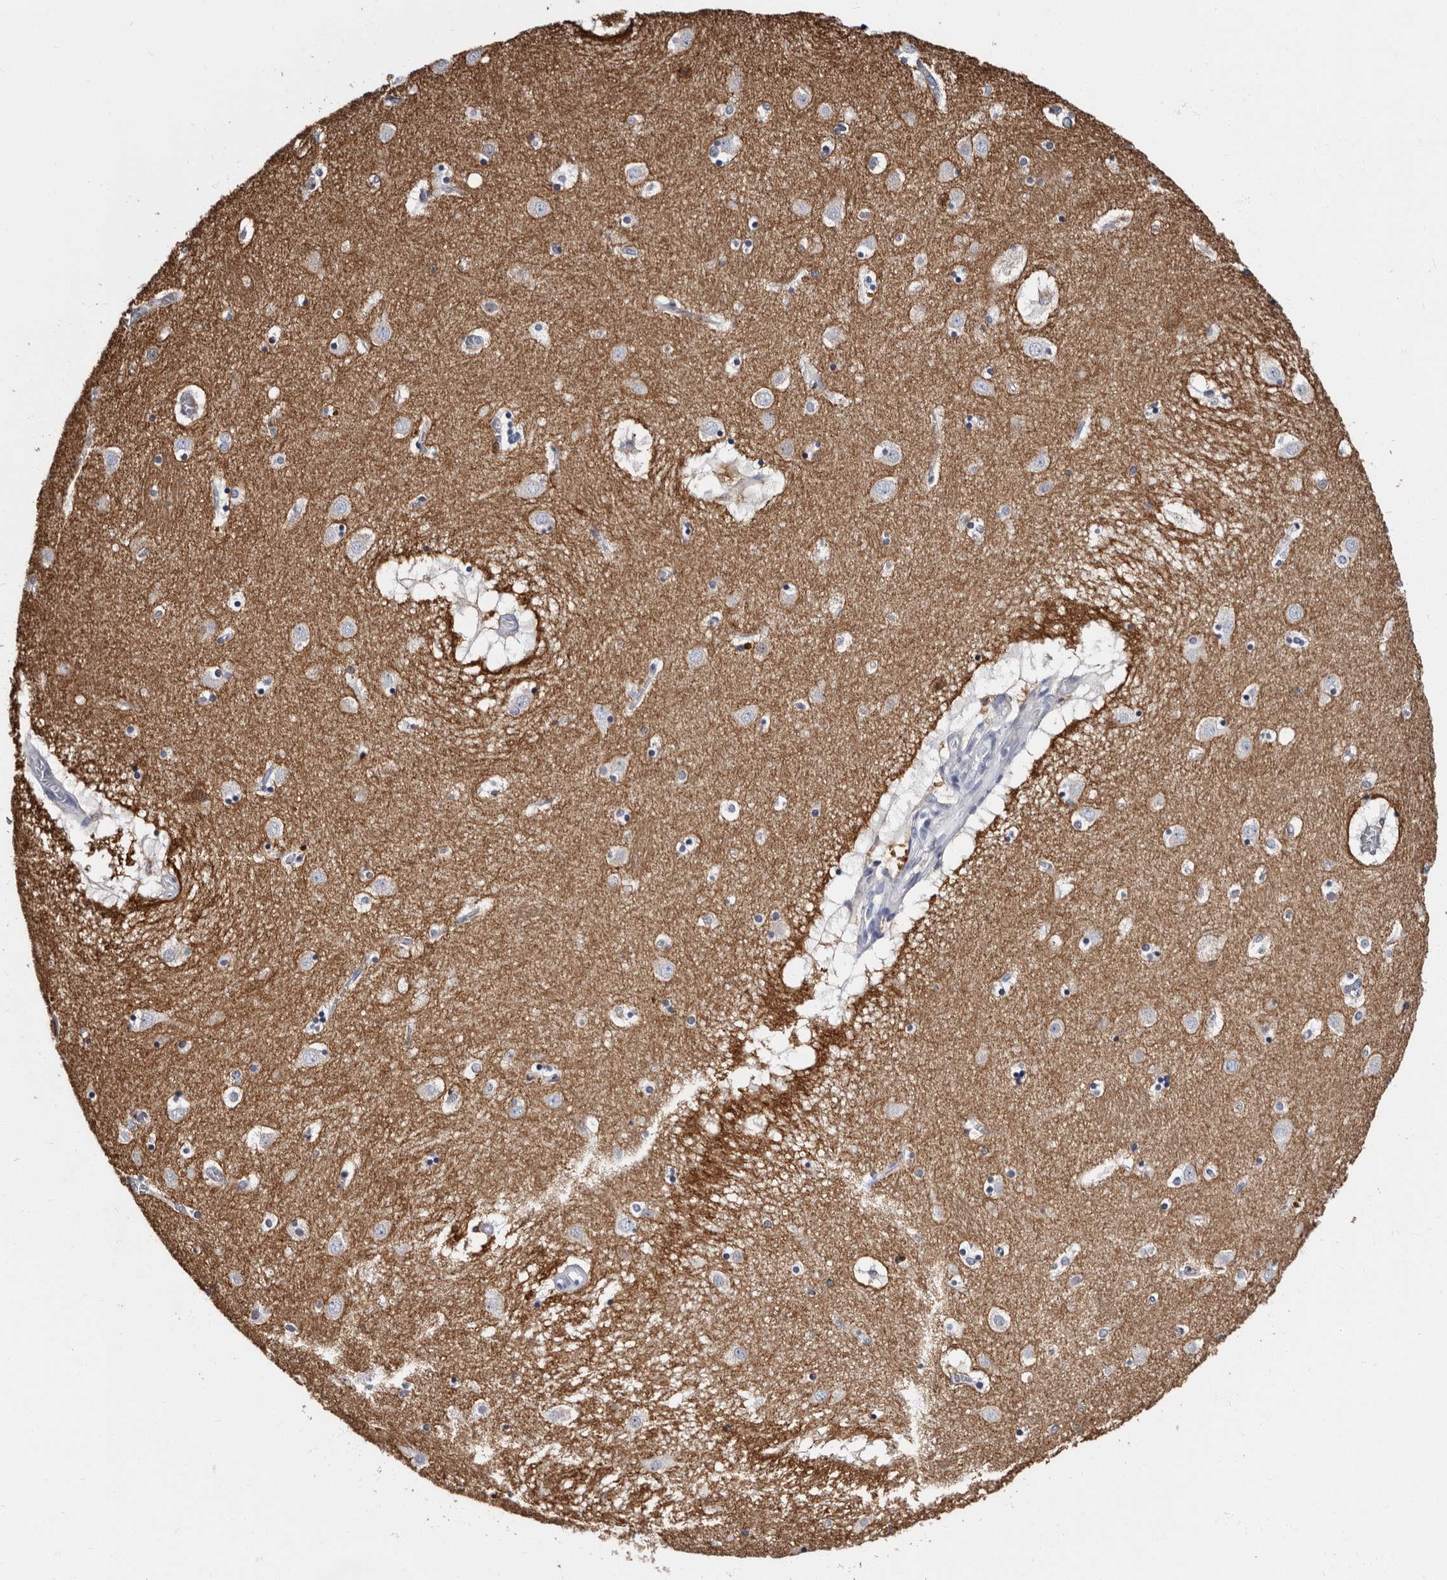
{"staining": {"intensity": "negative", "quantity": "none", "location": "none"}, "tissue": "caudate", "cell_type": "Glial cells", "image_type": "normal", "snomed": [{"axis": "morphology", "description": "Normal tissue, NOS"}, {"axis": "topography", "description": "Lateral ventricle wall"}], "caption": "This is a photomicrograph of immunohistochemistry staining of unremarkable caudate, which shows no staining in glial cells. (Immunohistochemistry (ihc), brightfield microscopy, high magnification).", "gene": "EPB41L3", "patient": {"sex": "male", "age": 70}}